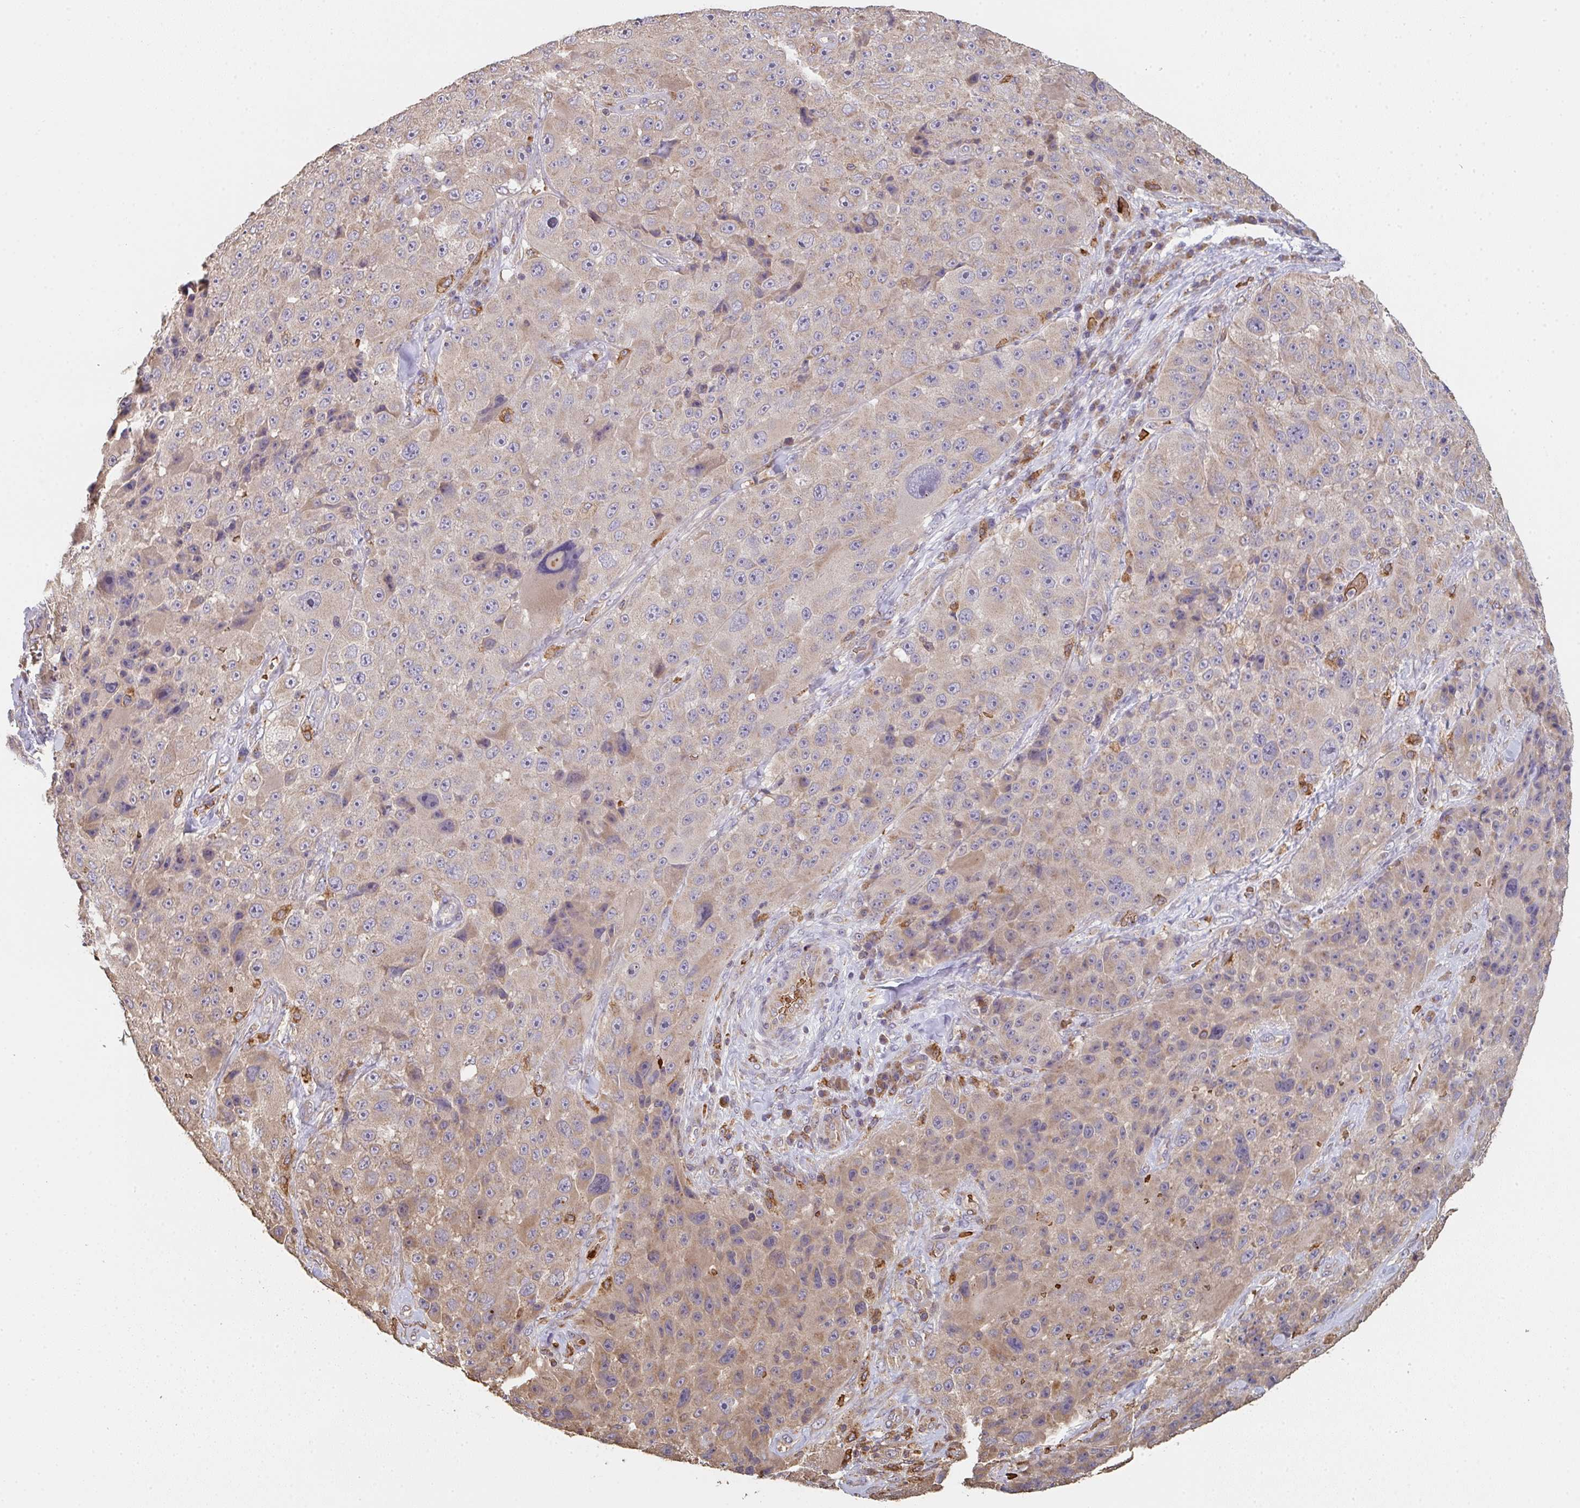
{"staining": {"intensity": "weak", "quantity": "25%-75%", "location": "cytoplasmic/membranous"}, "tissue": "melanoma", "cell_type": "Tumor cells", "image_type": "cancer", "snomed": [{"axis": "morphology", "description": "Malignant melanoma, Metastatic site"}, {"axis": "topography", "description": "Lymph node"}], "caption": "Malignant melanoma (metastatic site) stained with immunohistochemistry displays weak cytoplasmic/membranous staining in approximately 25%-75% of tumor cells. (brown staining indicates protein expression, while blue staining denotes nuclei).", "gene": "POLG", "patient": {"sex": "male", "age": 62}}